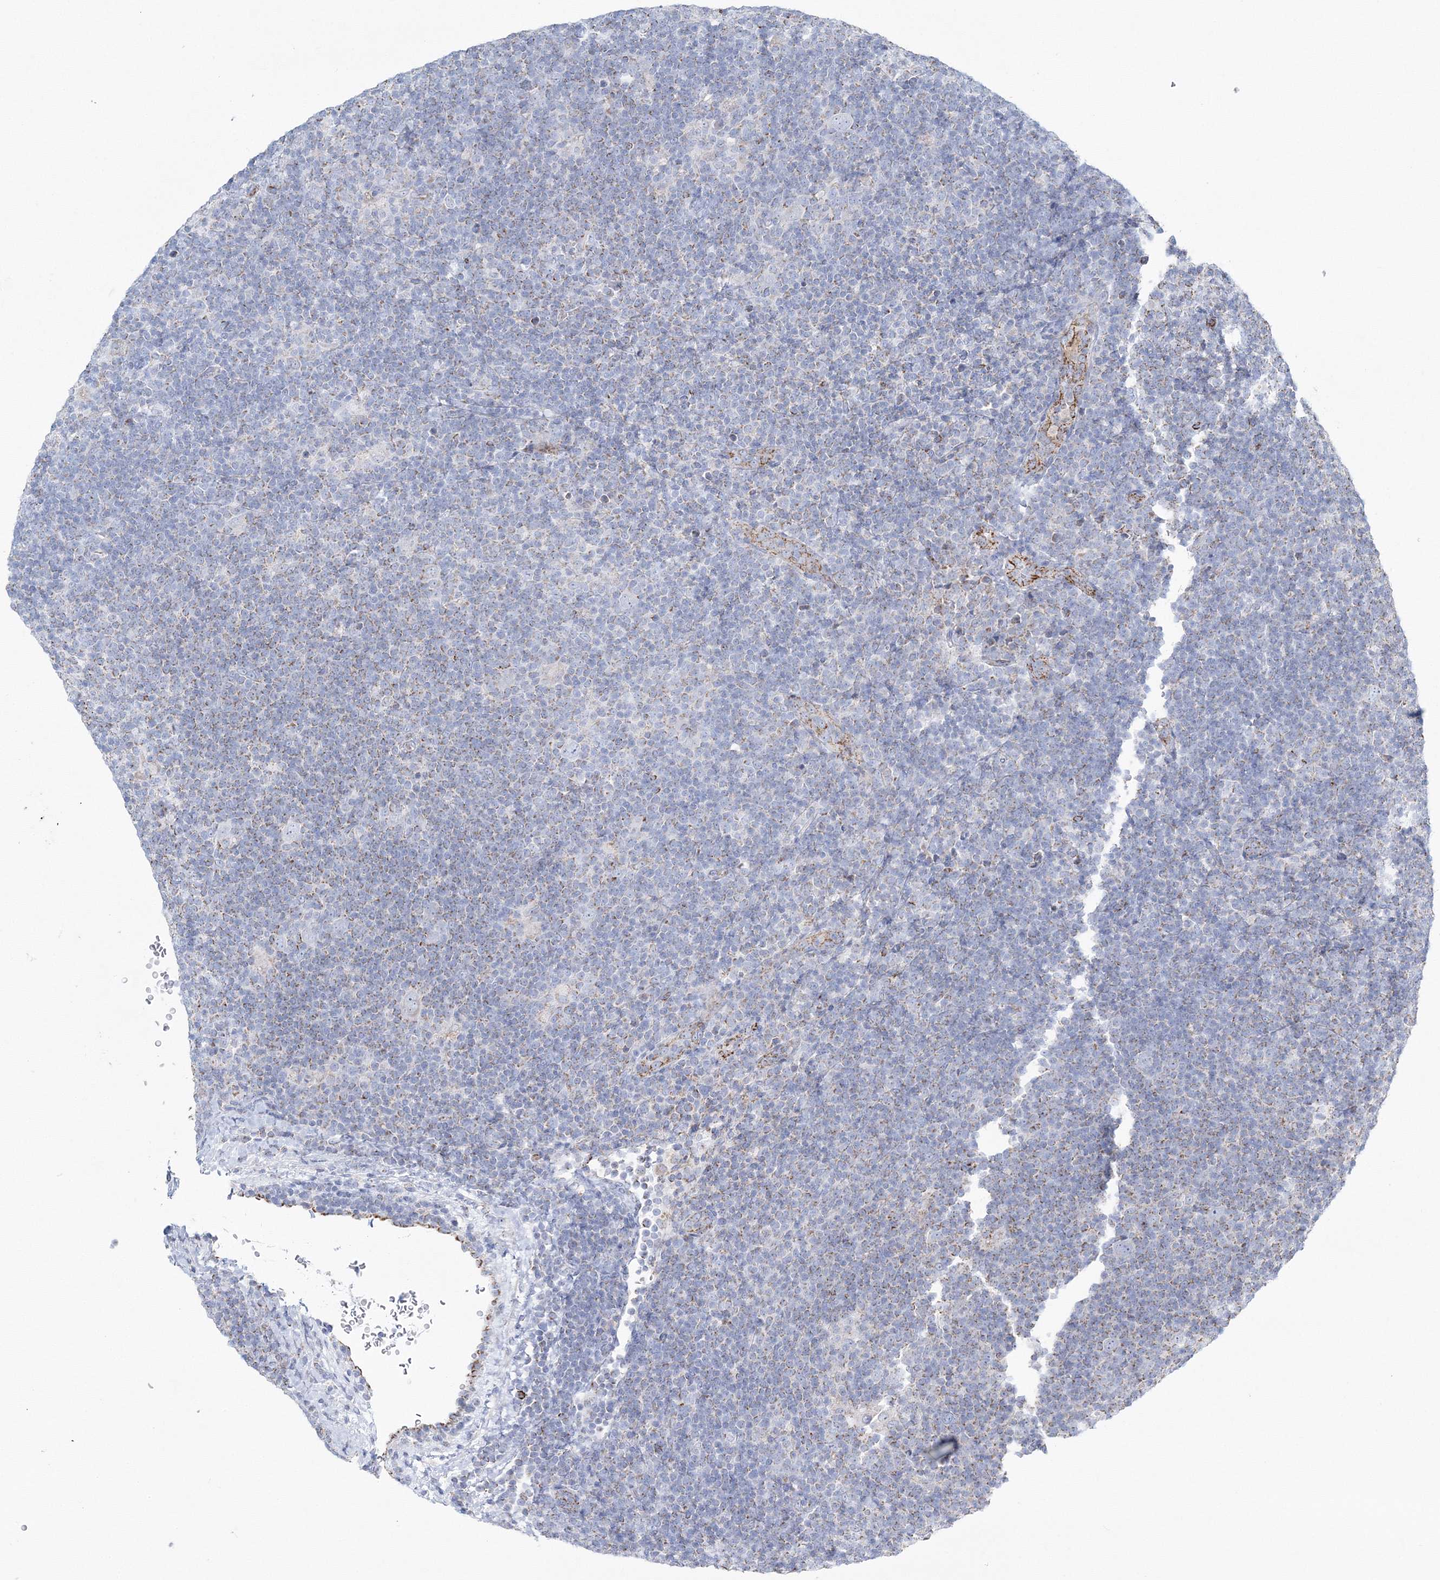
{"staining": {"intensity": "negative", "quantity": "none", "location": "none"}, "tissue": "lymphoma", "cell_type": "Tumor cells", "image_type": "cancer", "snomed": [{"axis": "morphology", "description": "Hodgkin's disease, NOS"}, {"axis": "topography", "description": "Lymph node"}], "caption": "Tumor cells are negative for brown protein staining in lymphoma.", "gene": "HIBCH", "patient": {"sex": "female", "age": 57}}